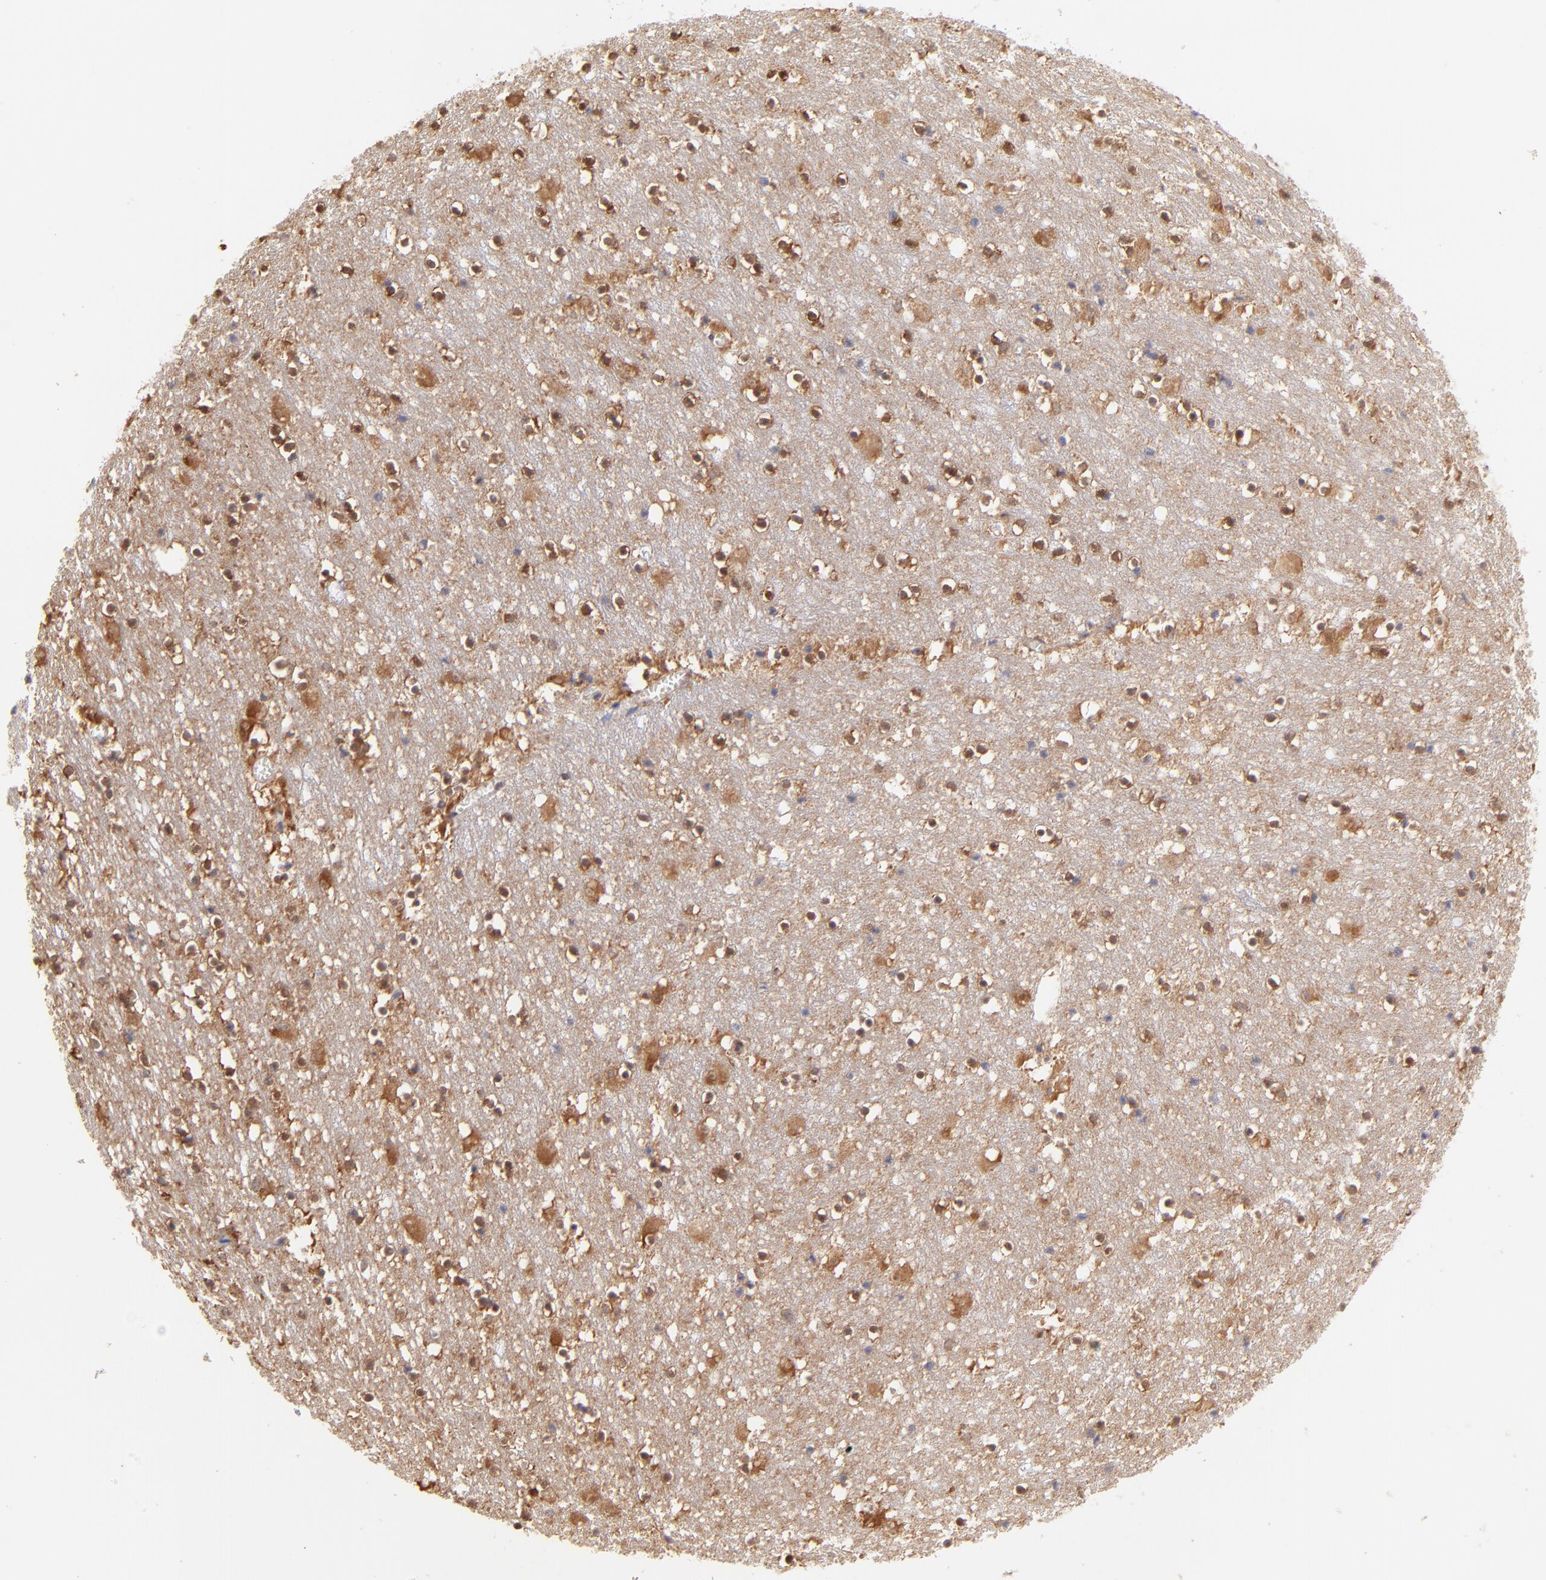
{"staining": {"intensity": "moderate", "quantity": ">75%", "location": "cytoplasmic/membranous"}, "tissue": "caudate", "cell_type": "Glial cells", "image_type": "normal", "snomed": [{"axis": "morphology", "description": "Normal tissue, NOS"}, {"axis": "topography", "description": "Lateral ventricle wall"}], "caption": "Caudate stained for a protein (brown) demonstrates moderate cytoplasmic/membranous positive positivity in approximately >75% of glial cells.", "gene": "HYAL1", "patient": {"sex": "male", "age": 45}}